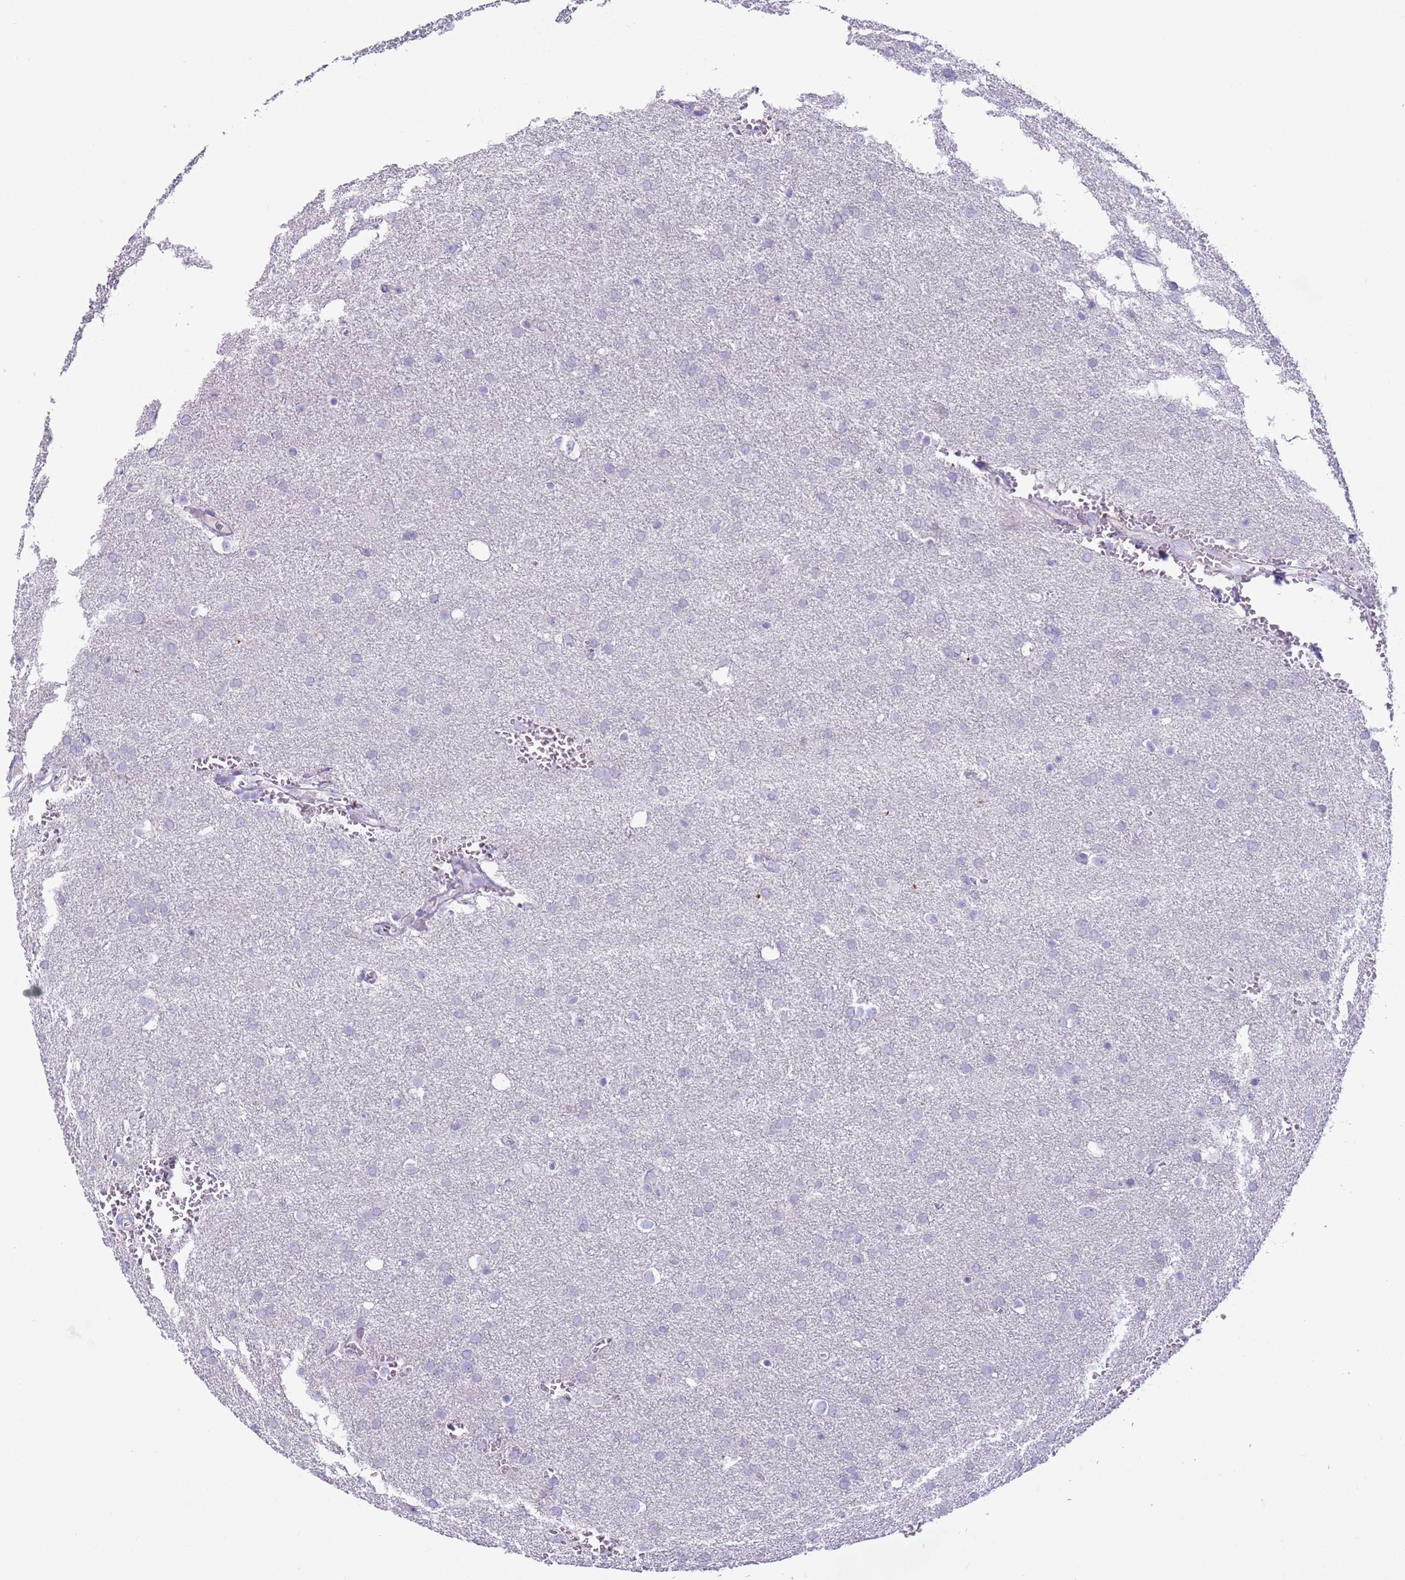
{"staining": {"intensity": "negative", "quantity": "none", "location": "none"}, "tissue": "glioma", "cell_type": "Tumor cells", "image_type": "cancer", "snomed": [{"axis": "morphology", "description": "Glioma, malignant, Low grade"}, {"axis": "topography", "description": "Brain"}], "caption": "Photomicrograph shows no significant protein positivity in tumor cells of malignant glioma (low-grade). The staining was performed using DAB (3,3'-diaminobenzidine) to visualize the protein expression in brown, while the nuclei were stained in blue with hematoxylin (Magnification: 20x).", "gene": "NPAP1", "patient": {"sex": "female", "age": 32}}